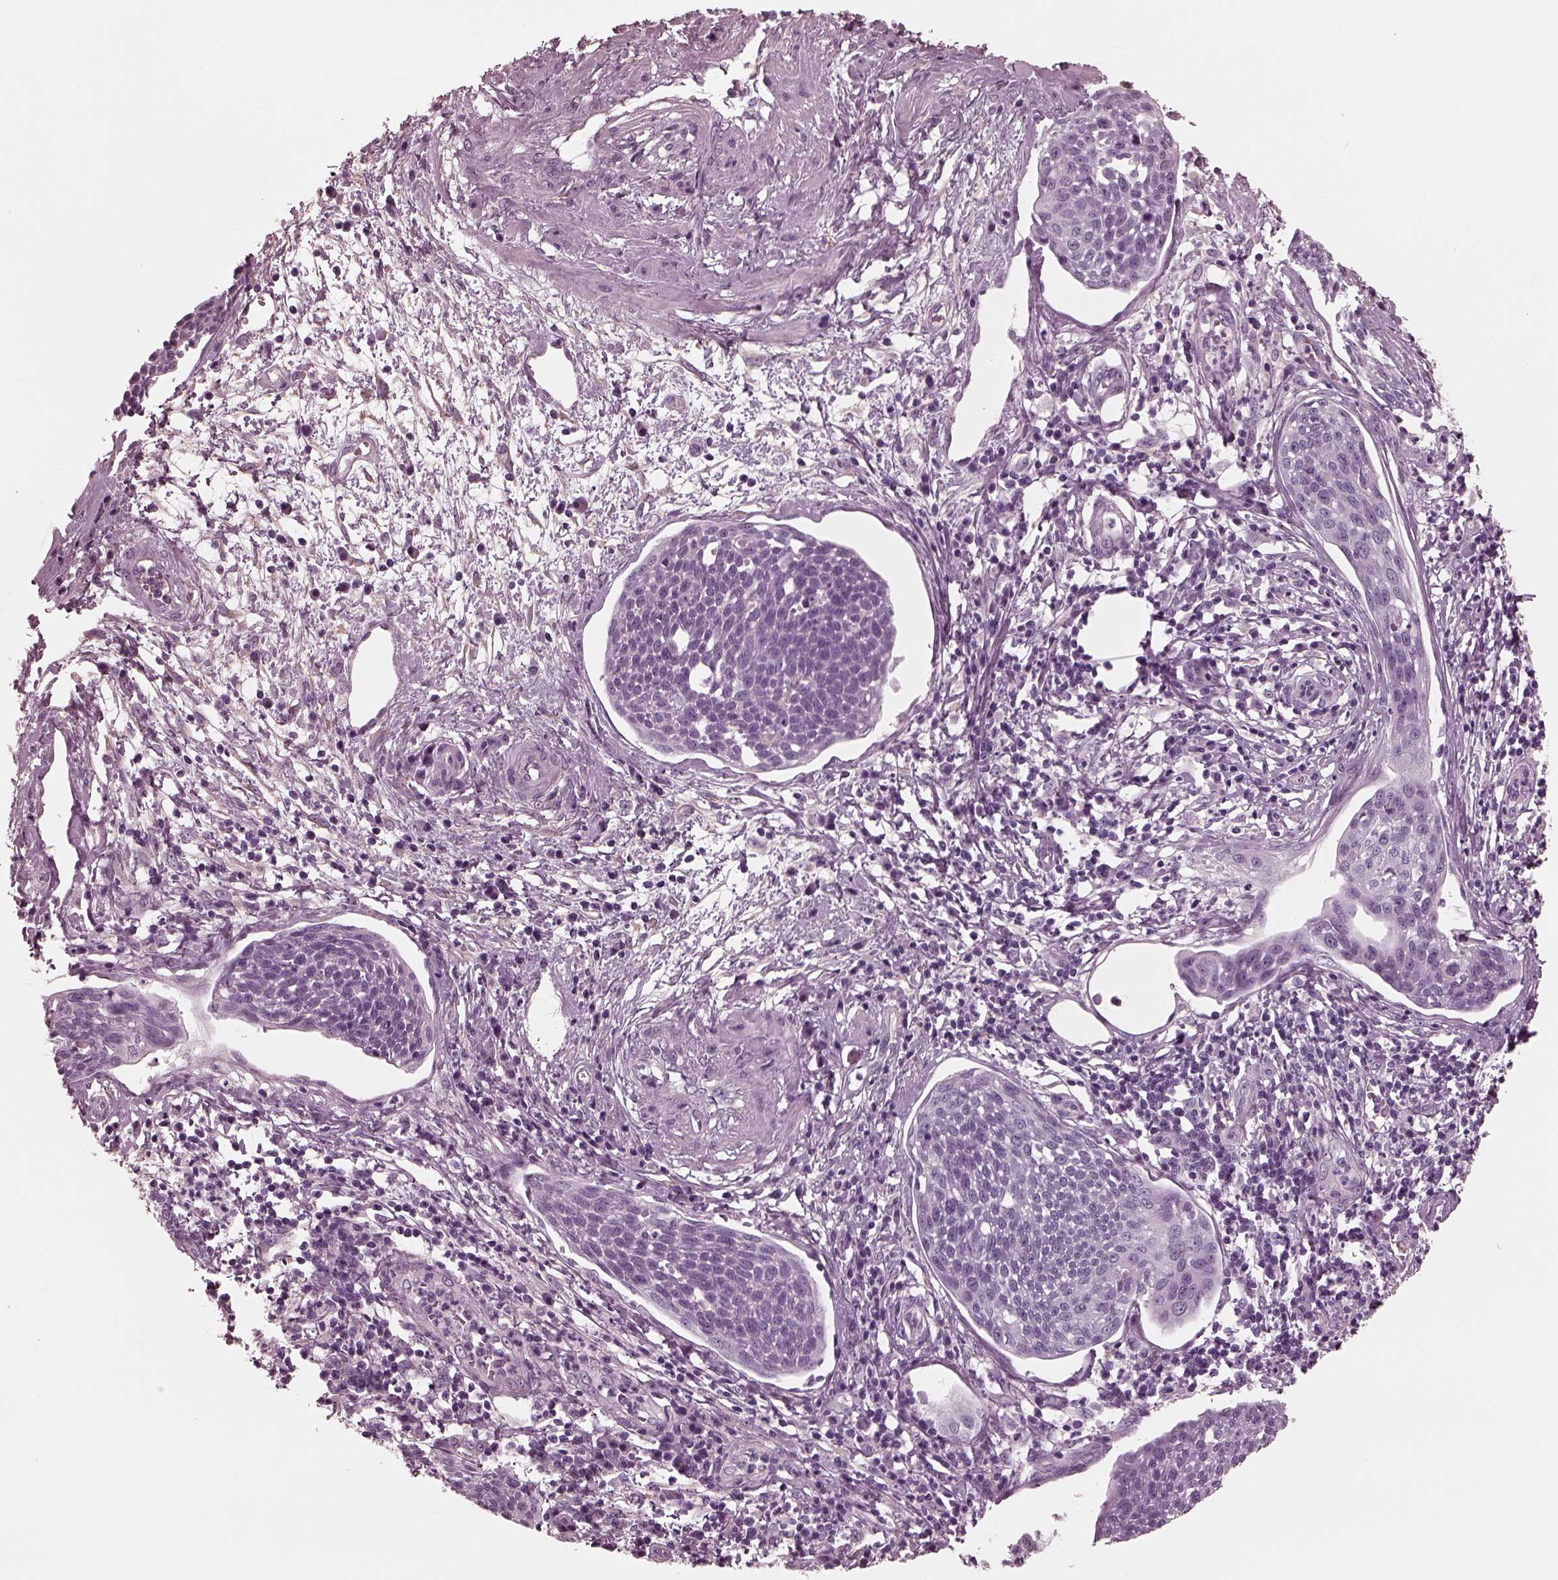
{"staining": {"intensity": "negative", "quantity": "none", "location": "none"}, "tissue": "cervical cancer", "cell_type": "Tumor cells", "image_type": "cancer", "snomed": [{"axis": "morphology", "description": "Squamous cell carcinoma, NOS"}, {"axis": "topography", "description": "Cervix"}], "caption": "The micrograph displays no staining of tumor cells in cervical squamous cell carcinoma.", "gene": "CGA", "patient": {"sex": "female", "age": 34}}